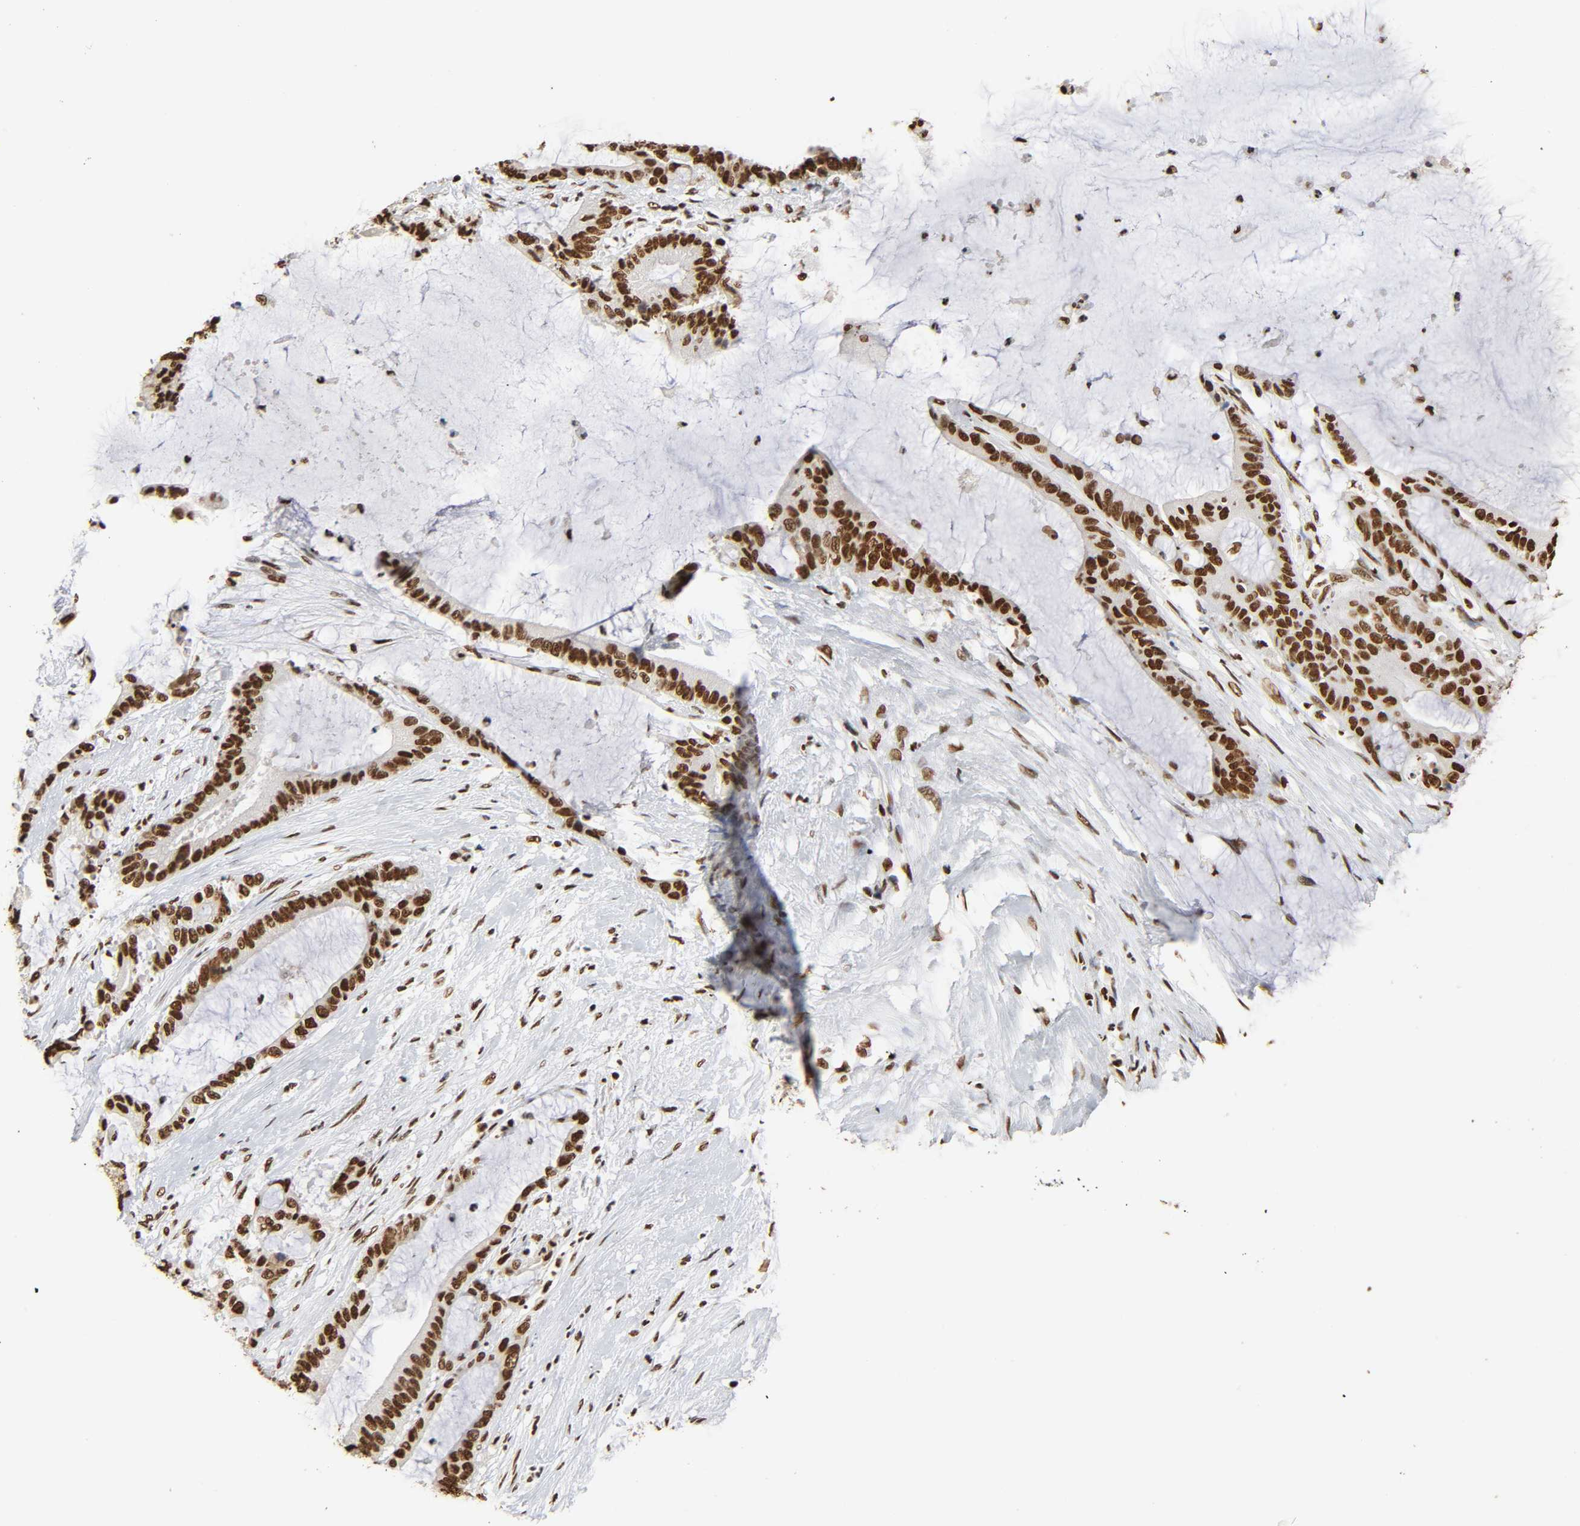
{"staining": {"intensity": "strong", "quantity": ">75%", "location": "nuclear"}, "tissue": "liver cancer", "cell_type": "Tumor cells", "image_type": "cancer", "snomed": [{"axis": "morphology", "description": "Cholangiocarcinoma"}, {"axis": "topography", "description": "Liver"}], "caption": "Liver cancer stained with DAB immunohistochemistry exhibits high levels of strong nuclear positivity in approximately >75% of tumor cells.", "gene": "HNRNPC", "patient": {"sex": "female", "age": 73}}